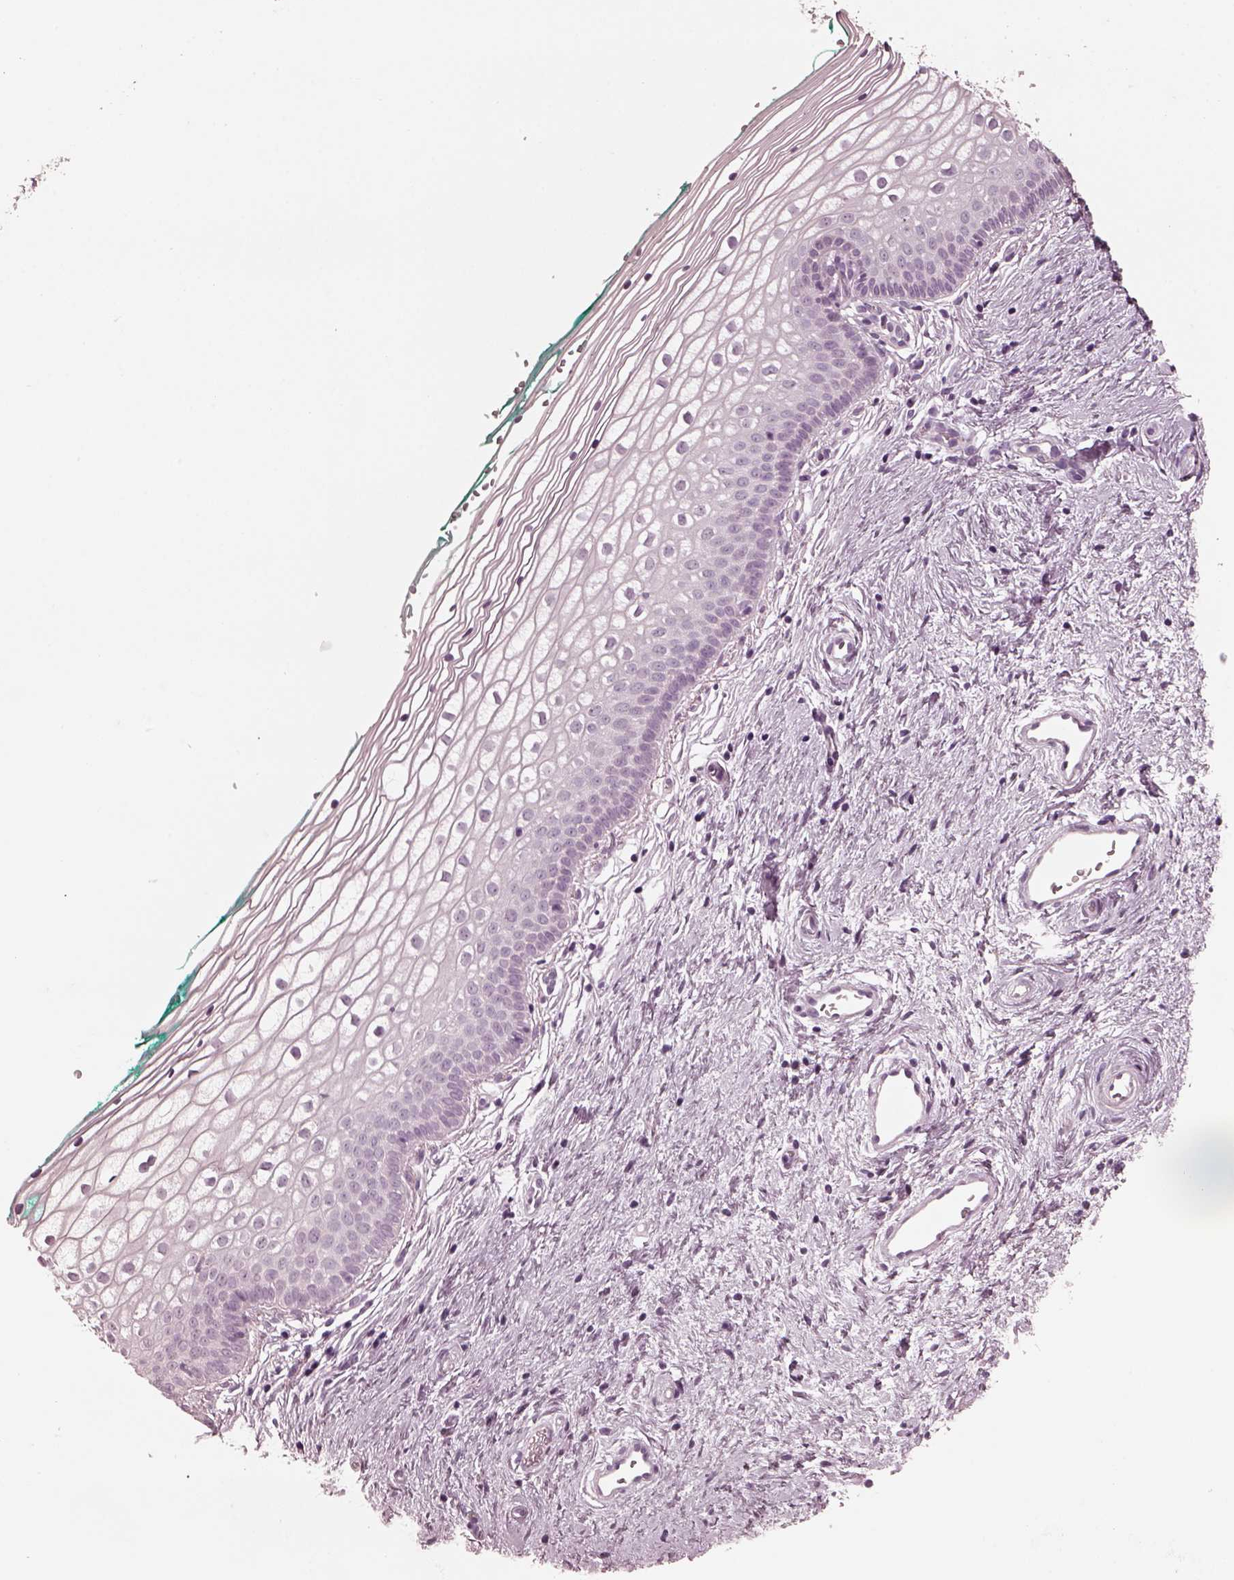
{"staining": {"intensity": "negative", "quantity": "none", "location": "none"}, "tissue": "vagina", "cell_type": "Squamous epithelial cells", "image_type": "normal", "snomed": [{"axis": "morphology", "description": "Normal tissue, NOS"}, {"axis": "topography", "description": "Vagina"}], "caption": "Protein analysis of normal vagina shows no significant staining in squamous epithelial cells. The staining was performed using DAB (3,3'-diaminobenzidine) to visualize the protein expression in brown, while the nuclei were stained in blue with hematoxylin (Magnification: 20x).", "gene": "CGA", "patient": {"sex": "female", "age": 36}}